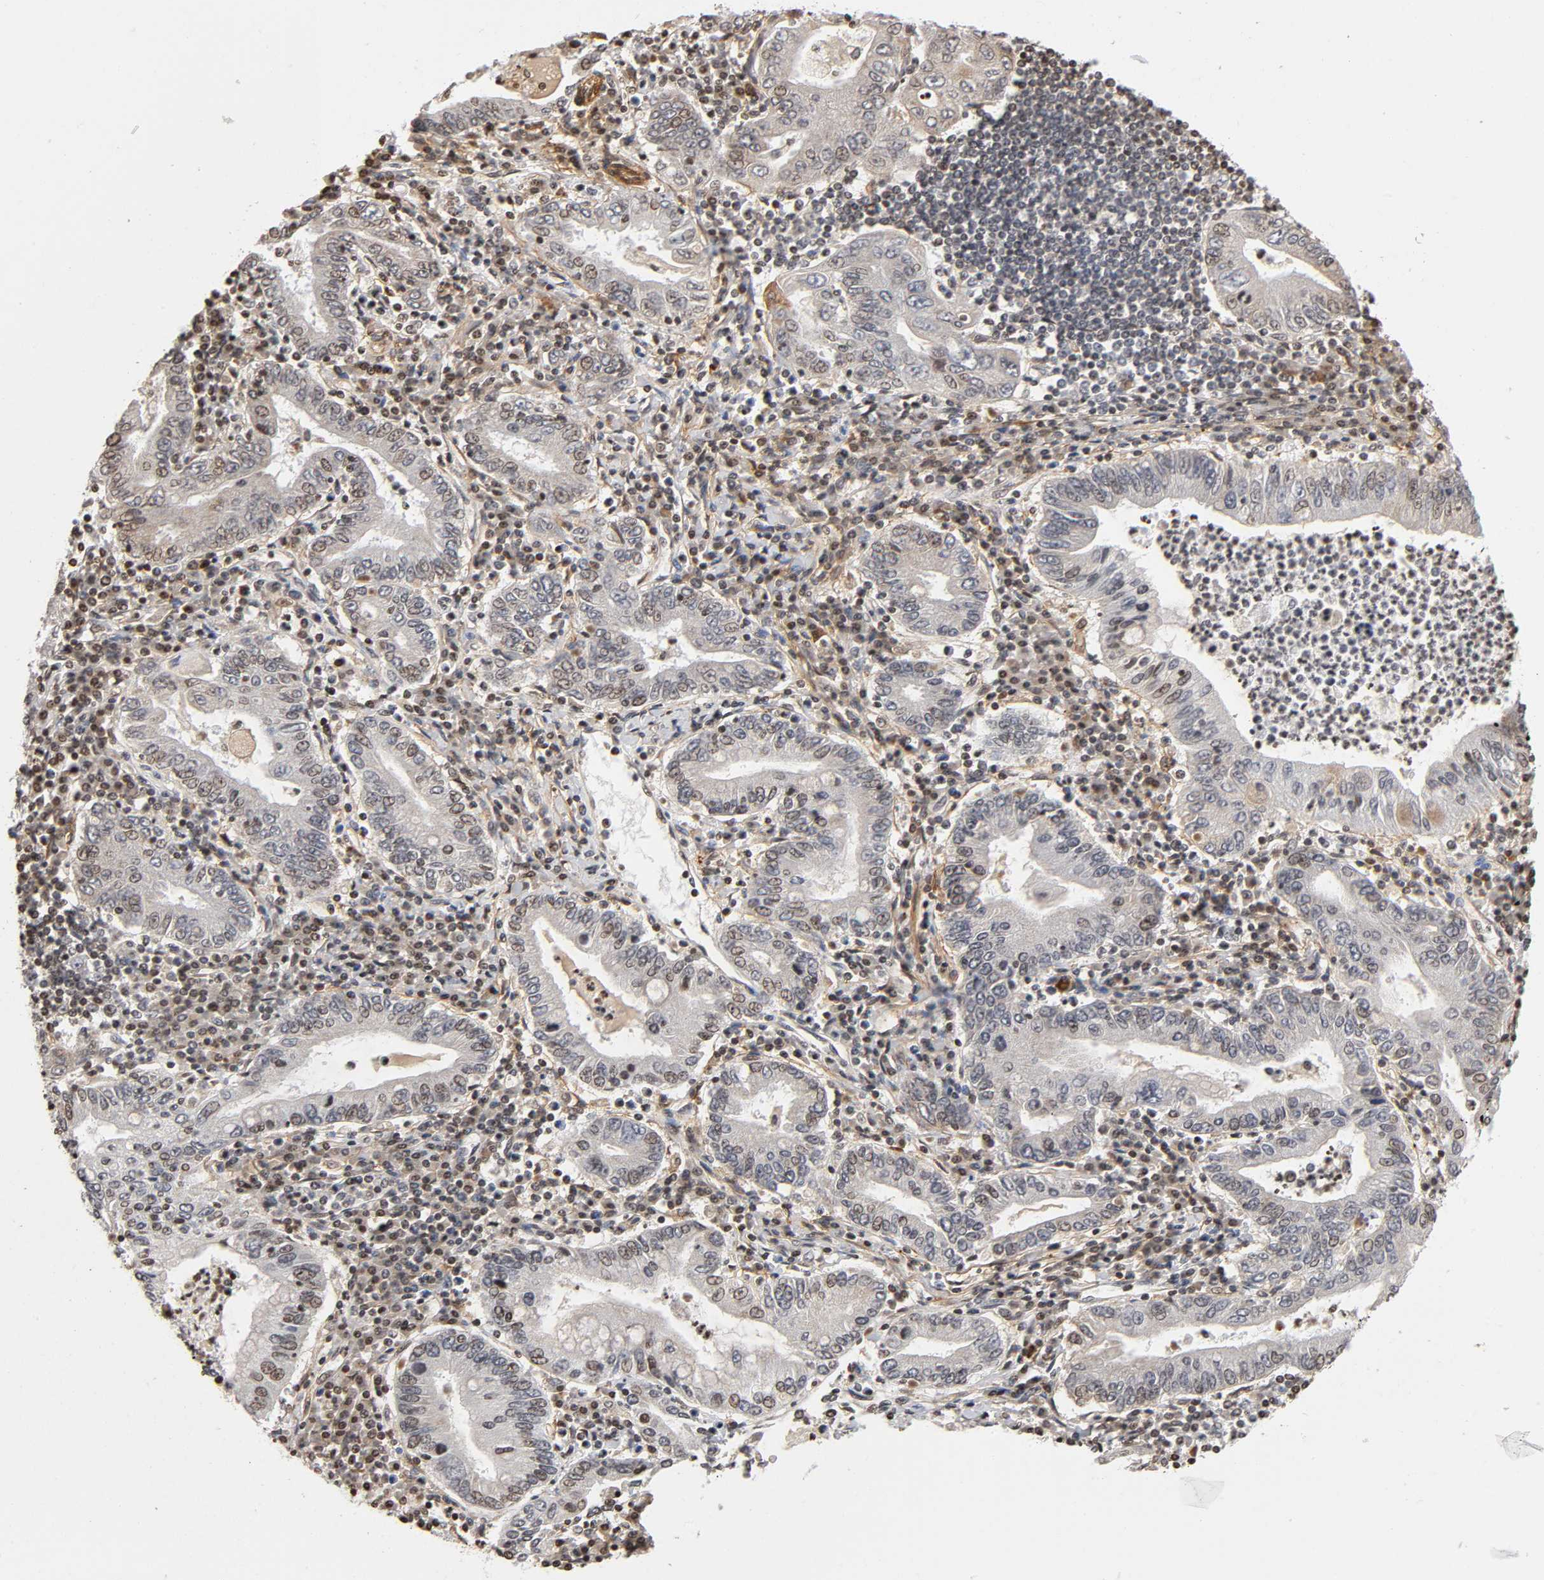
{"staining": {"intensity": "negative", "quantity": "none", "location": "none"}, "tissue": "stomach cancer", "cell_type": "Tumor cells", "image_type": "cancer", "snomed": [{"axis": "morphology", "description": "Normal tissue, NOS"}, {"axis": "morphology", "description": "Adenocarcinoma, NOS"}, {"axis": "topography", "description": "Esophagus"}, {"axis": "topography", "description": "Stomach, upper"}, {"axis": "topography", "description": "Peripheral nerve tissue"}], "caption": "Stomach adenocarcinoma was stained to show a protein in brown. There is no significant staining in tumor cells. (DAB (3,3'-diaminobenzidine) immunohistochemistry (IHC) visualized using brightfield microscopy, high magnification).", "gene": "ITGAV", "patient": {"sex": "male", "age": 62}}